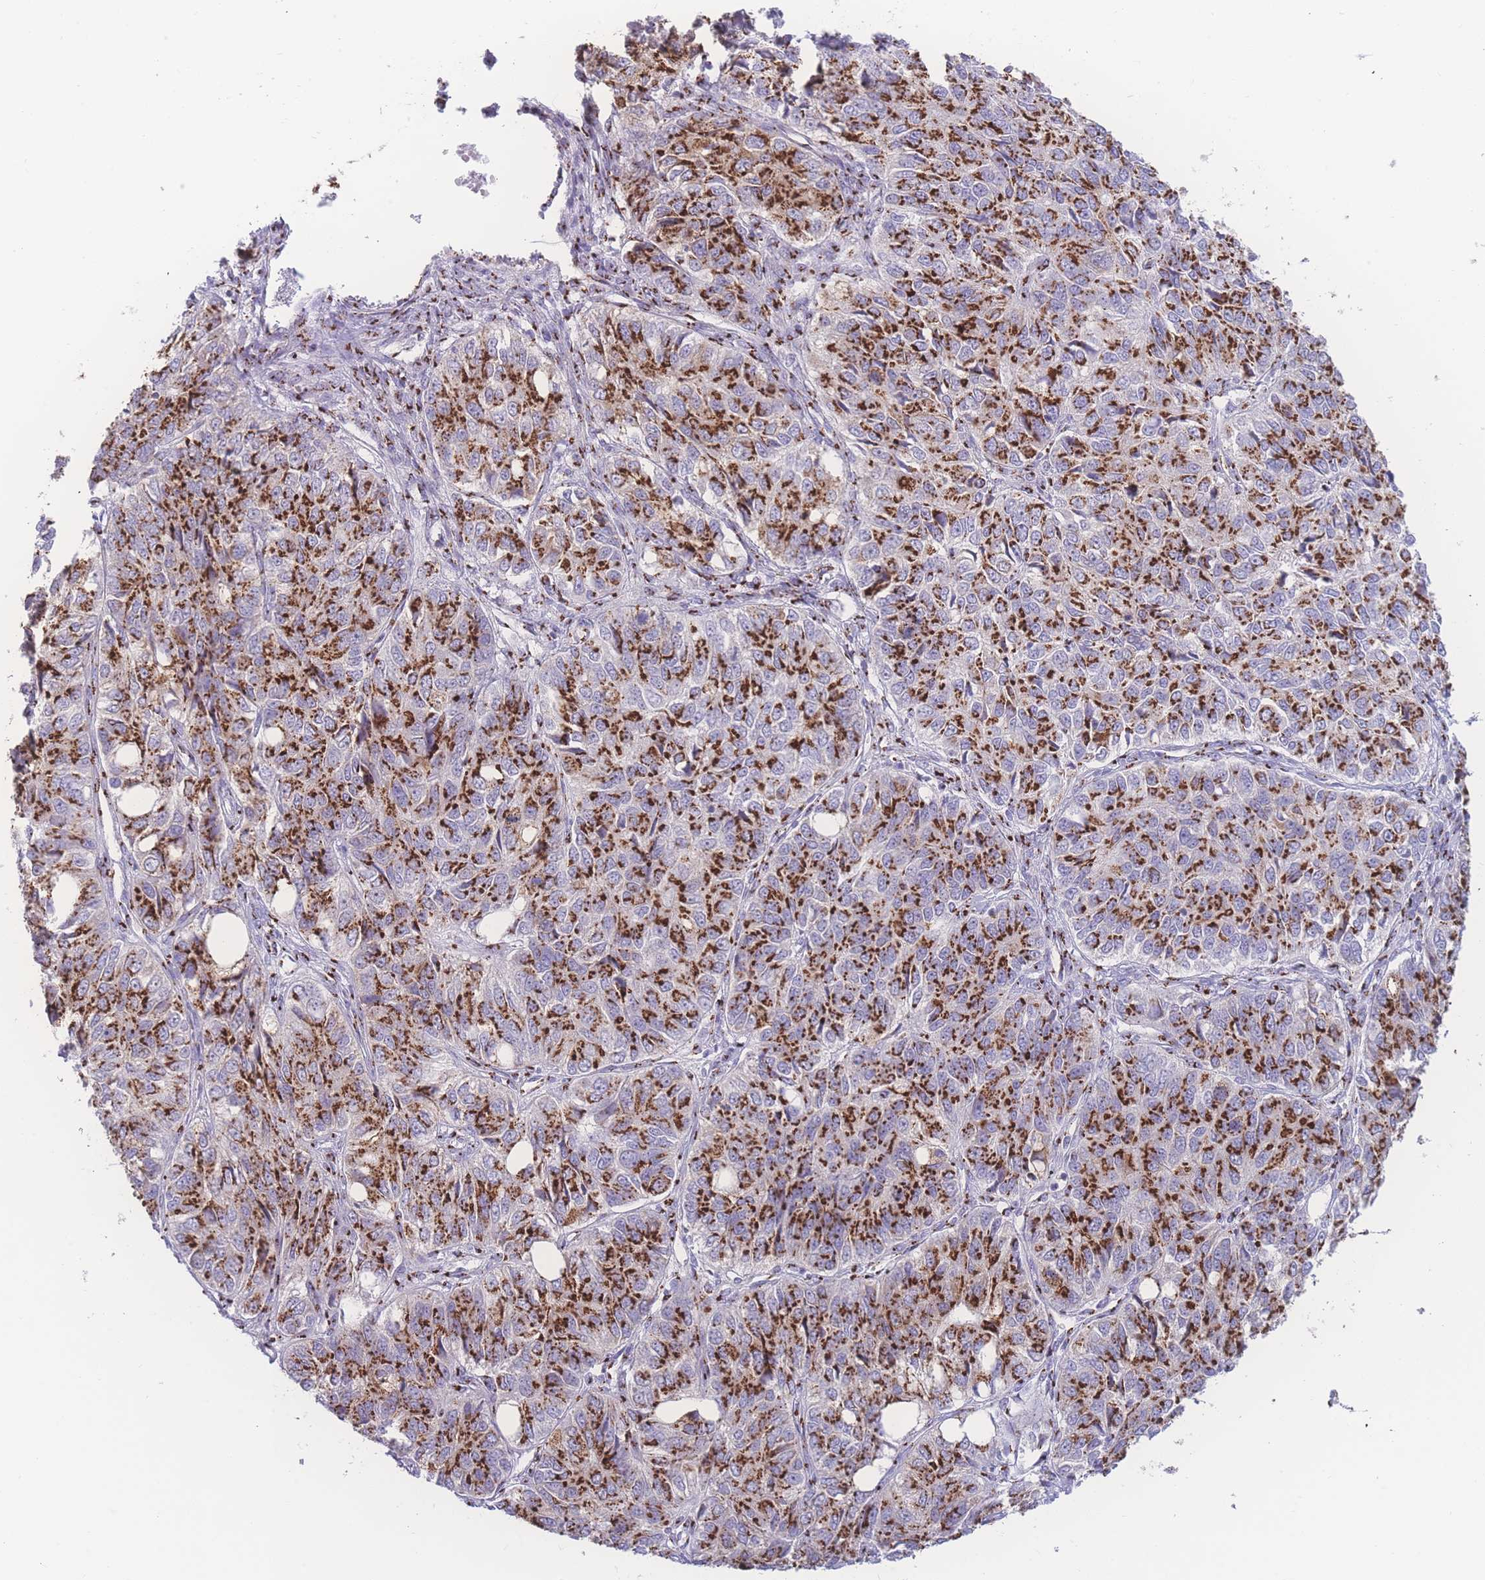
{"staining": {"intensity": "strong", "quantity": ">75%", "location": "cytoplasmic/membranous"}, "tissue": "ovarian cancer", "cell_type": "Tumor cells", "image_type": "cancer", "snomed": [{"axis": "morphology", "description": "Carcinoma, endometroid"}, {"axis": "topography", "description": "Ovary"}], "caption": "About >75% of tumor cells in human ovarian cancer (endometroid carcinoma) display strong cytoplasmic/membranous protein expression as visualized by brown immunohistochemical staining.", "gene": "GOLM2", "patient": {"sex": "female", "age": 51}}